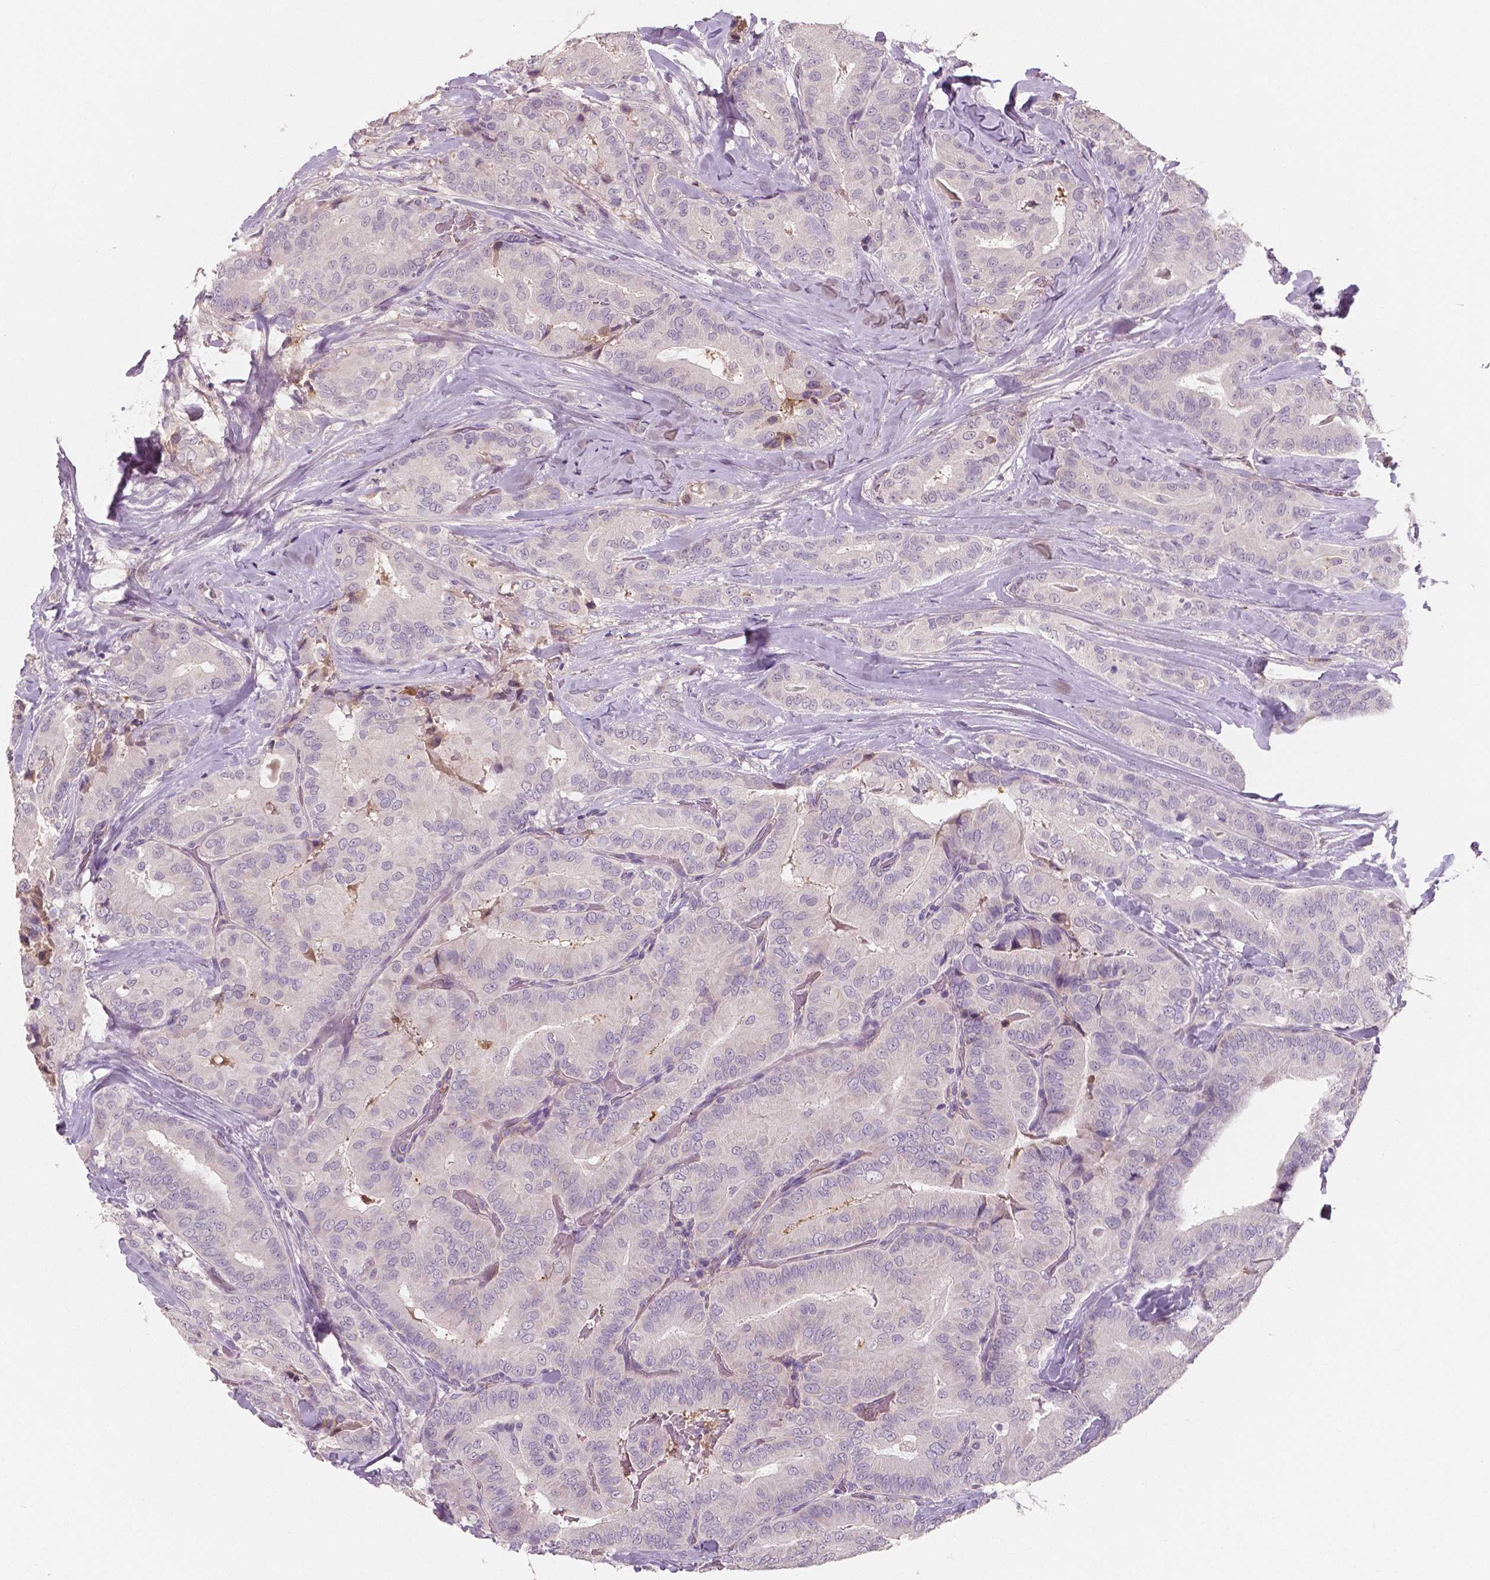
{"staining": {"intensity": "negative", "quantity": "none", "location": "none"}, "tissue": "thyroid cancer", "cell_type": "Tumor cells", "image_type": "cancer", "snomed": [{"axis": "morphology", "description": "Papillary adenocarcinoma, NOS"}, {"axis": "topography", "description": "Thyroid gland"}], "caption": "DAB (3,3'-diaminobenzidine) immunohistochemical staining of human thyroid papillary adenocarcinoma displays no significant staining in tumor cells.", "gene": "APOA4", "patient": {"sex": "male", "age": 61}}